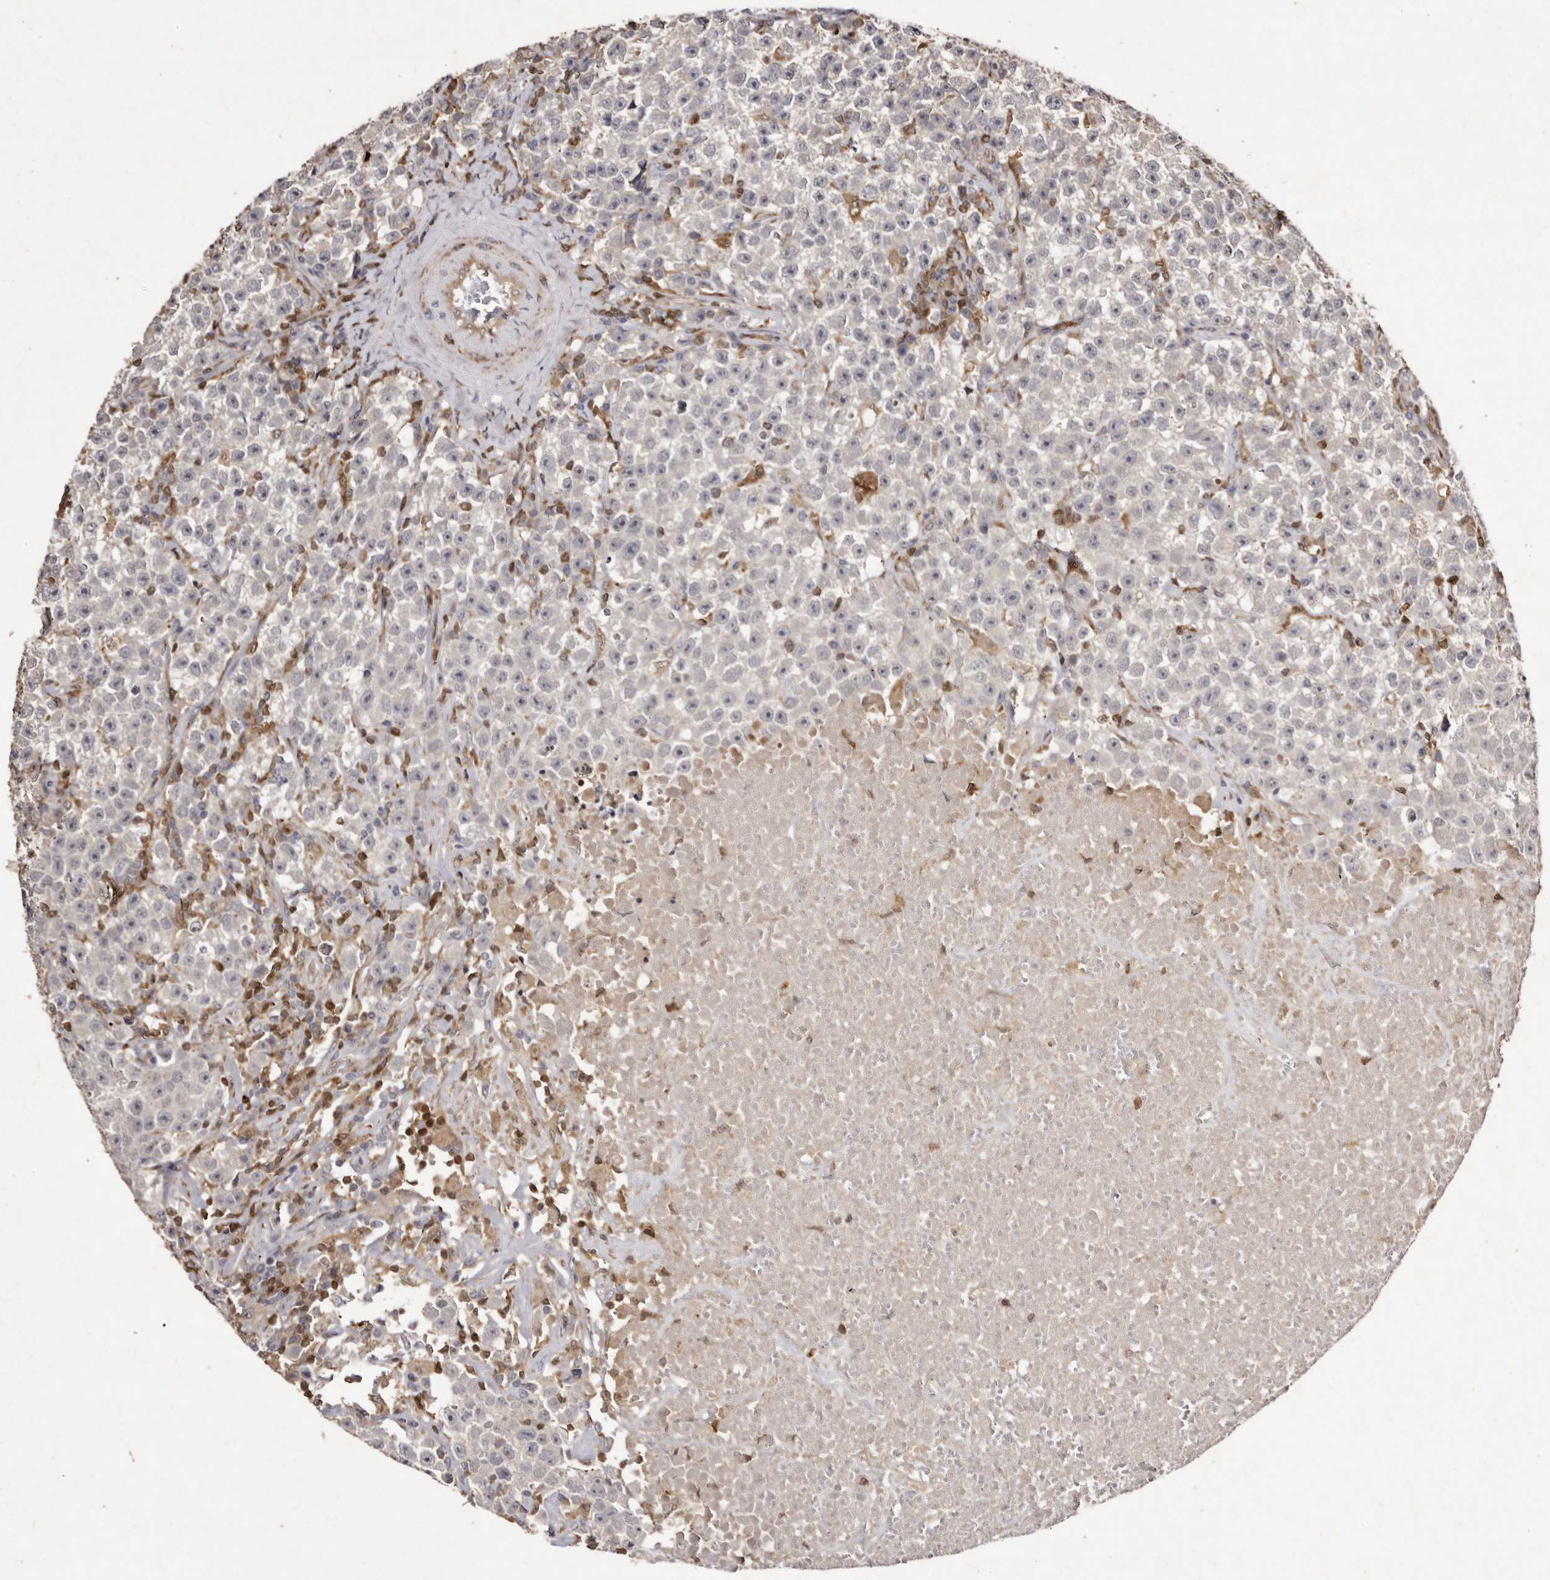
{"staining": {"intensity": "negative", "quantity": "none", "location": "none"}, "tissue": "testis cancer", "cell_type": "Tumor cells", "image_type": "cancer", "snomed": [{"axis": "morphology", "description": "Seminoma, NOS"}, {"axis": "topography", "description": "Testis"}], "caption": "Immunohistochemistry (IHC) image of human testis seminoma stained for a protein (brown), which shows no positivity in tumor cells.", "gene": "GIMAP4", "patient": {"sex": "male", "age": 22}}